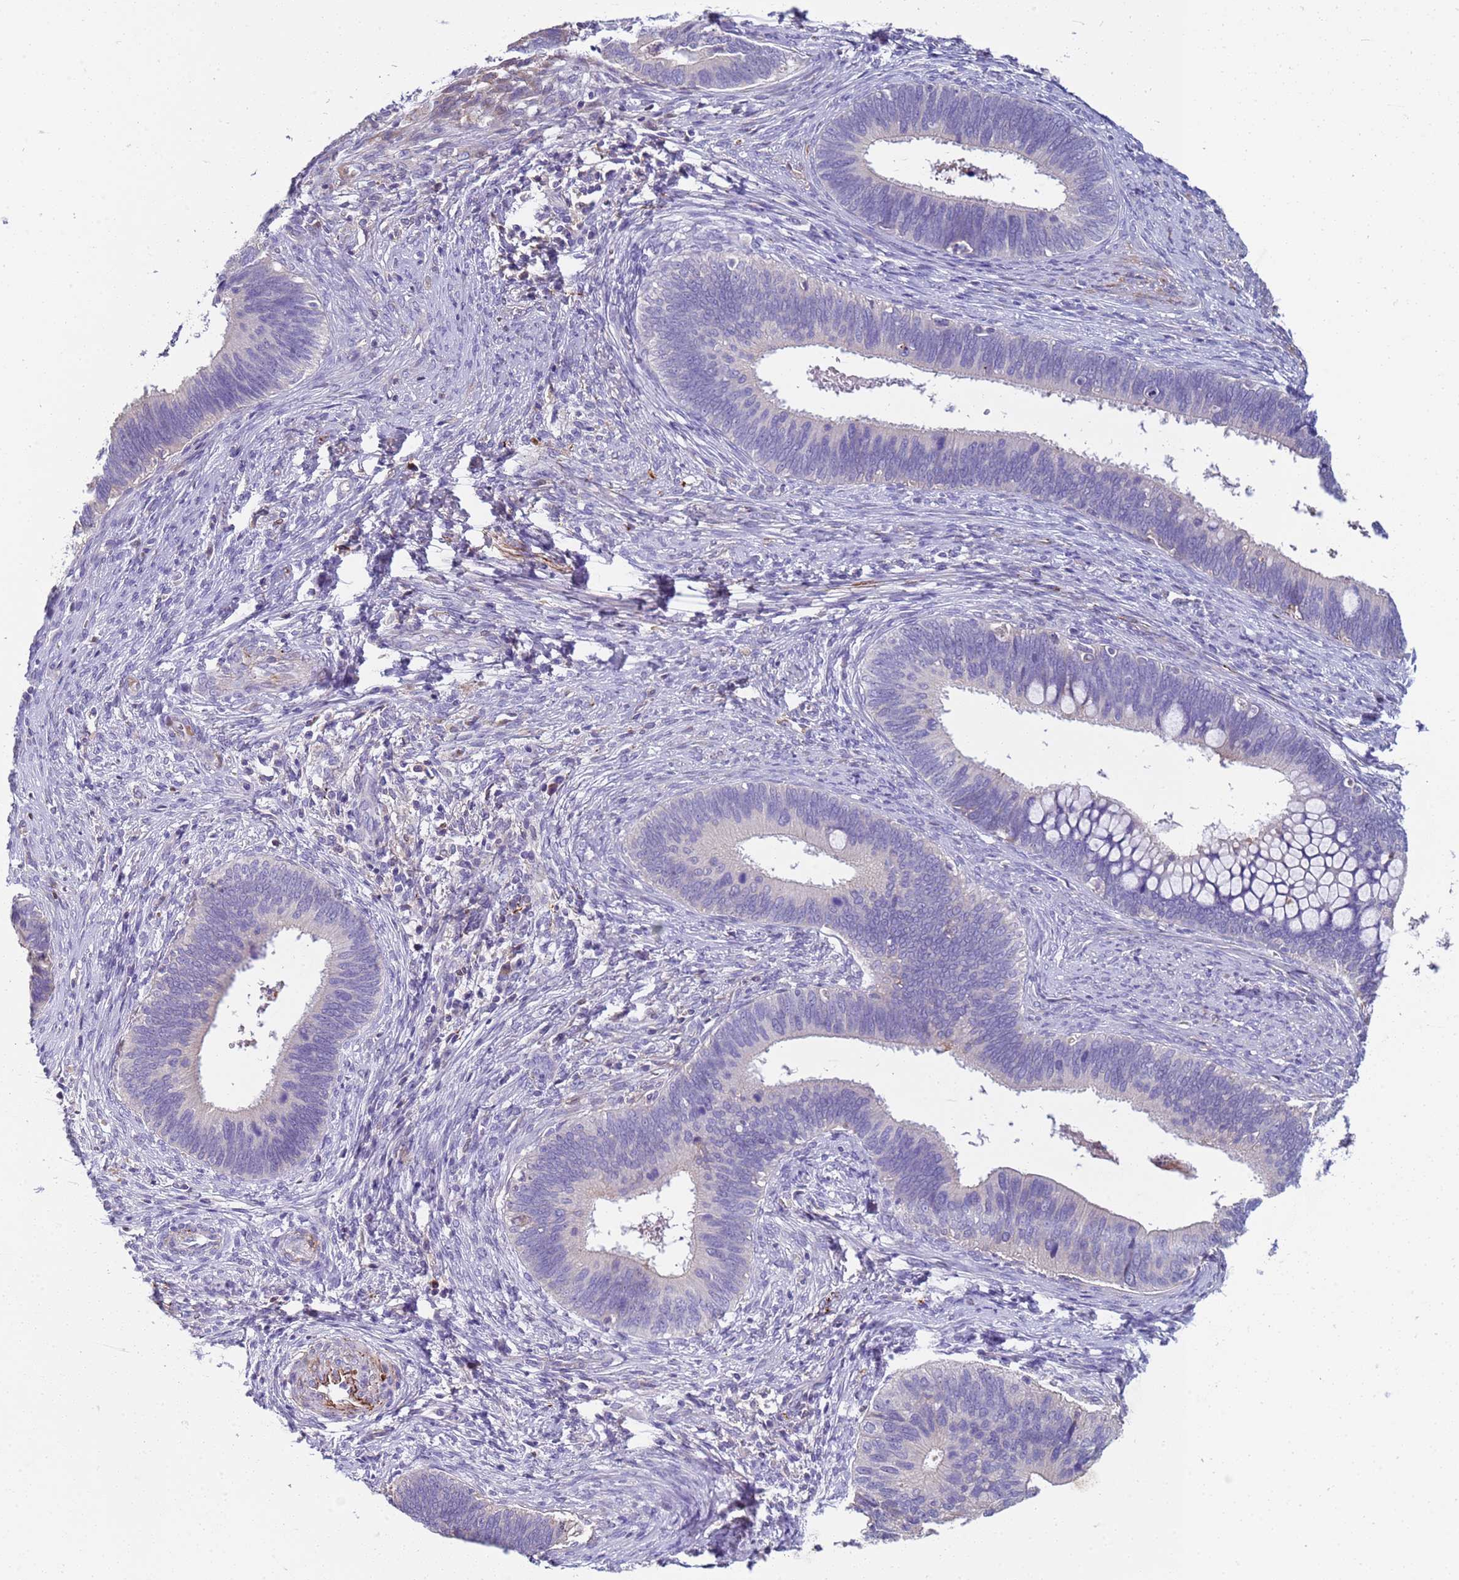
{"staining": {"intensity": "negative", "quantity": "none", "location": "none"}, "tissue": "cervical cancer", "cell_type": "Tumor cells", "image_type": "cancer", "snomed": [{"axis": "morphology", "description": "Adenocarcinoma, NOS"}, {"axis": "topography", "description": "Cervix"}], "caption": "DAB (3,3'-diaminobenzidine) immunohistochemical staining of human cervical cancer reveals no significant positivity in tumor cells.", "gene": "TRIM51", "patient": {"sex": "female", "age": 42}}